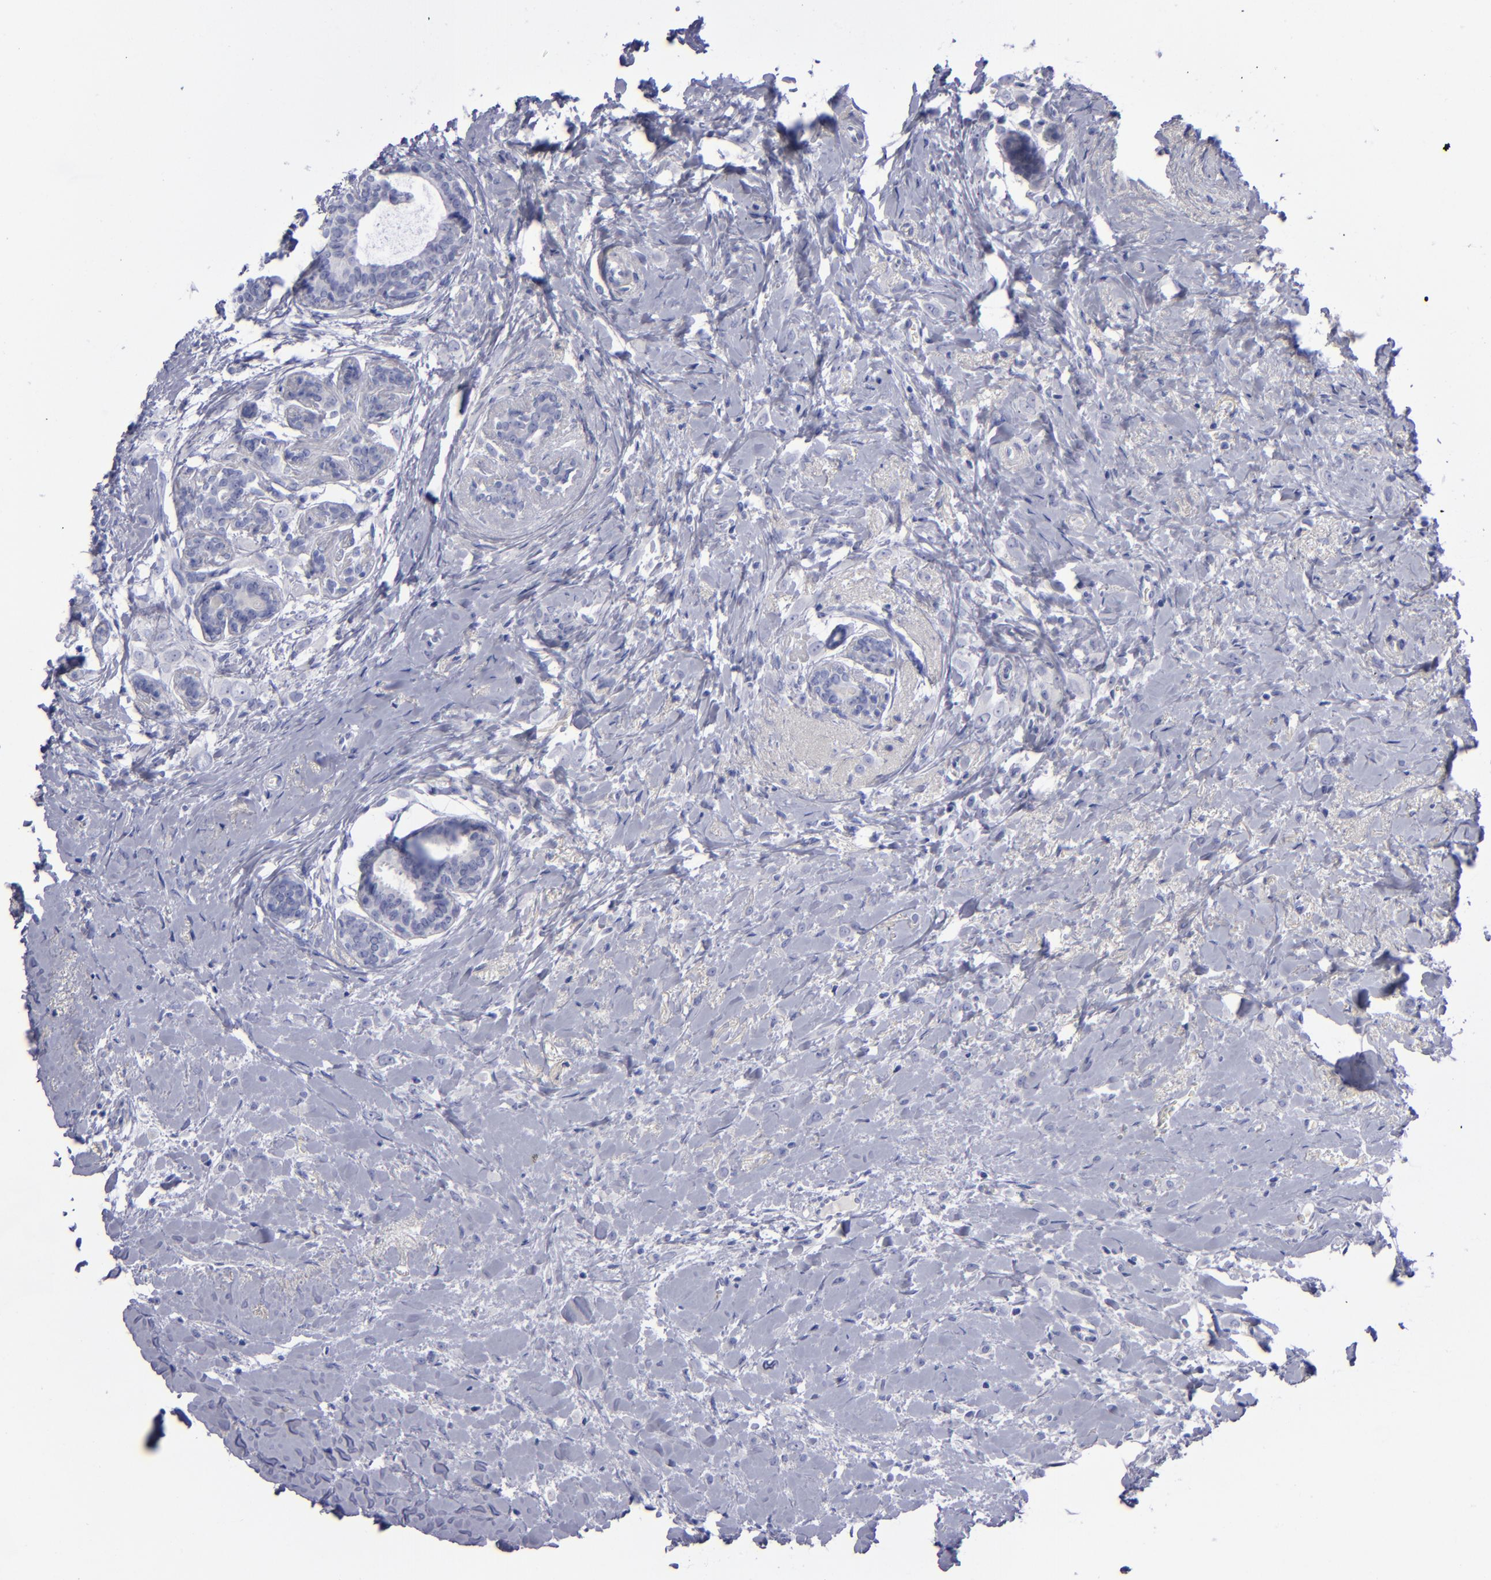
{"staining": {"intensity": "negative", "quantity": "none", "location": "none"}, "tissue": "breast cancer", "cell_type": "Tumor cells", "image_type": "cancer", "snomed": [{"axis": "morphology", "description": "Lobular carcinoma"}, {"axis": "topography", "description": "Breast"}], "caption": "High power microscopy micrograph of an IHC histopathology image of breast lobular carcinoma, revealing no significant staining in tumor cells.", "gene": "AURKA", "patient": {"sex": "female", "age": 57}}